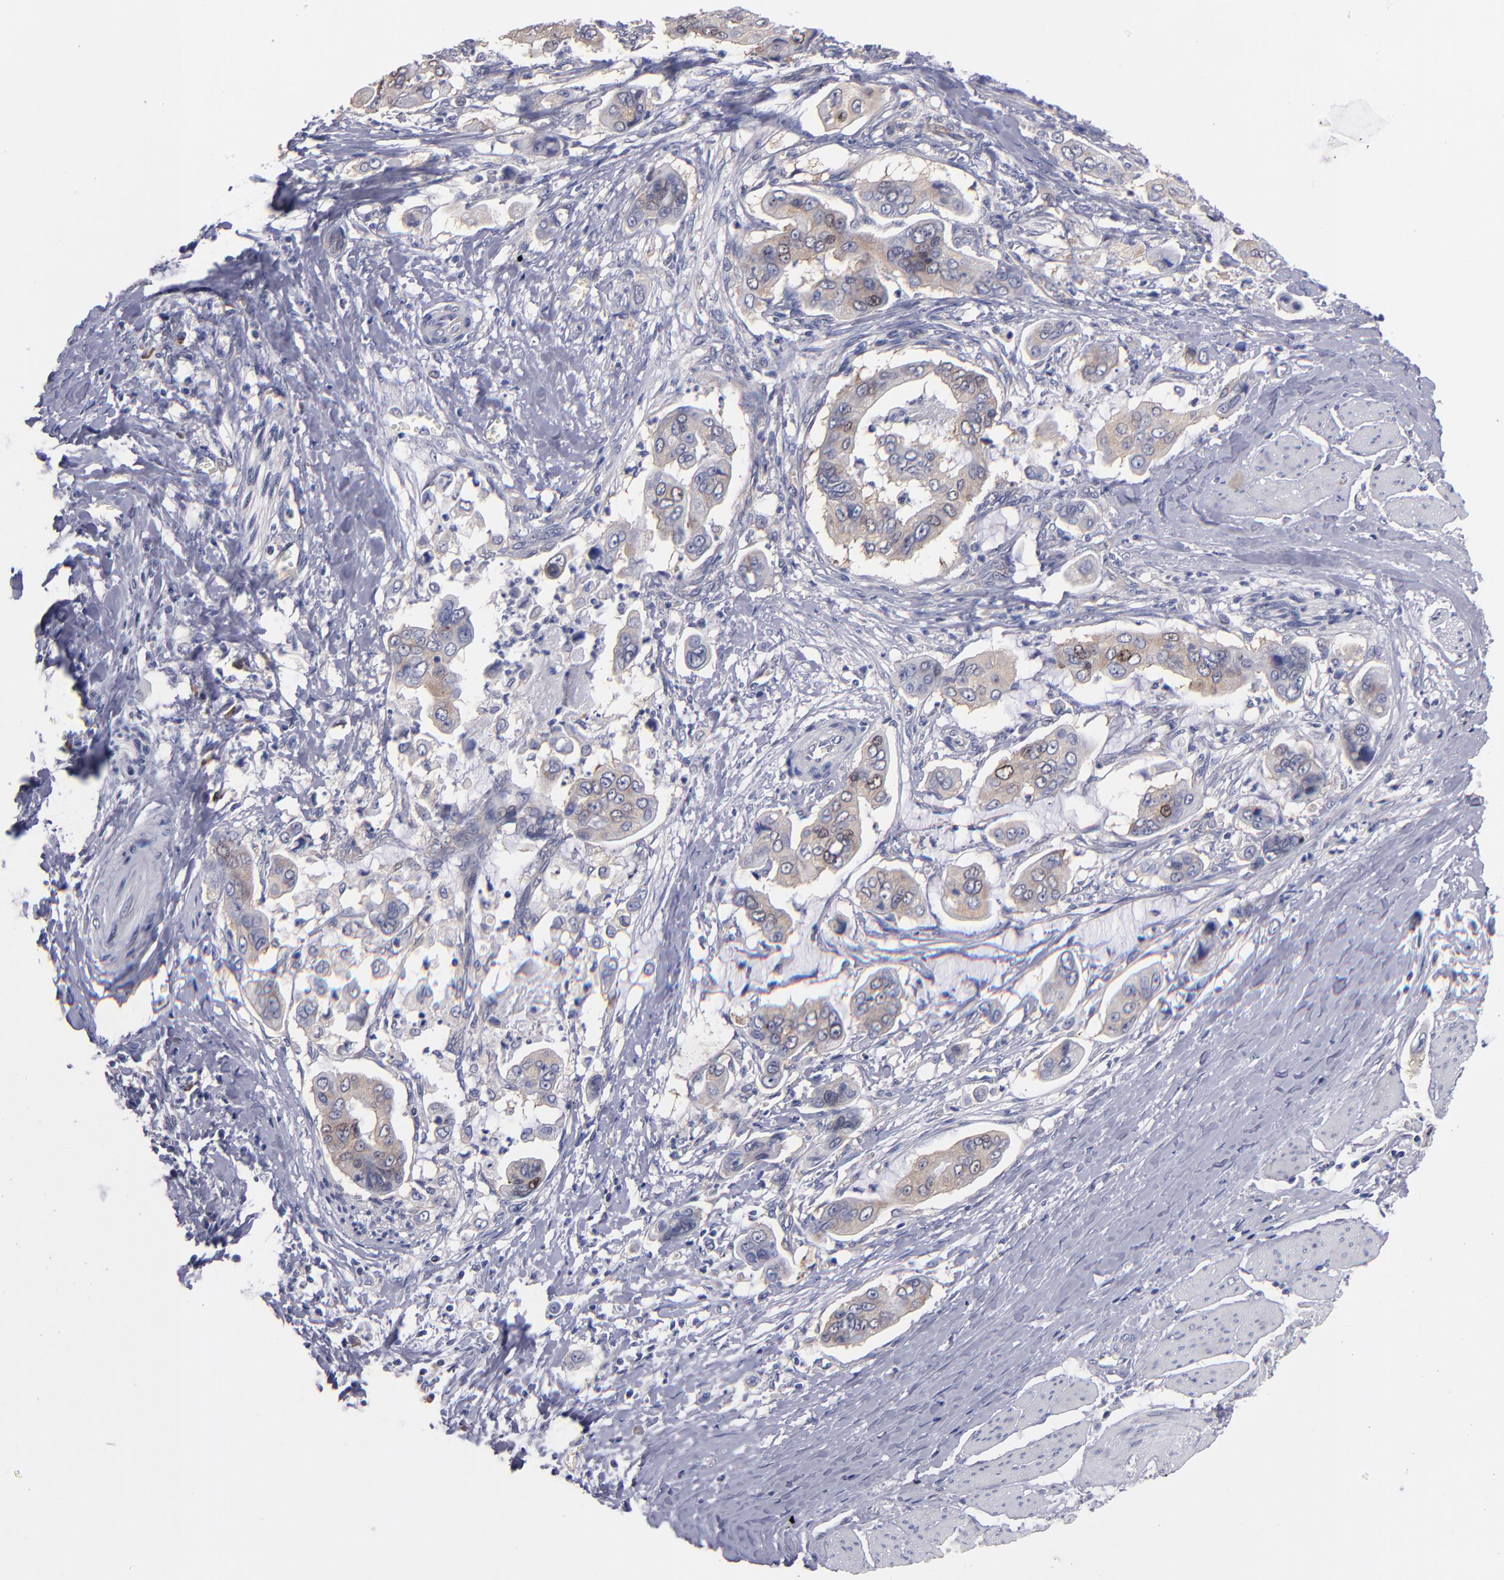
{"staining": {"intensity": "weak", "quantity": ">75%", "location": "cytoplasmic/membranous"}, "tissue": "stomach cancer", "cell_type": "Tumor cells", "image_type": "cancer", "snomed": [{"axis": "morphology", "description": "Adenocarcinoma, NOS"}, {"axis": "topography", "description": "Stomach, upper"}], "caption": "Protein expression analysis of human stomach cancer (adenocarcinoma) reveals weak cytoplasmic/membranous staining in about >75% of tumor cells.", "gene": "EIF3L", "patient": {"sex": "male", "age": 80}}